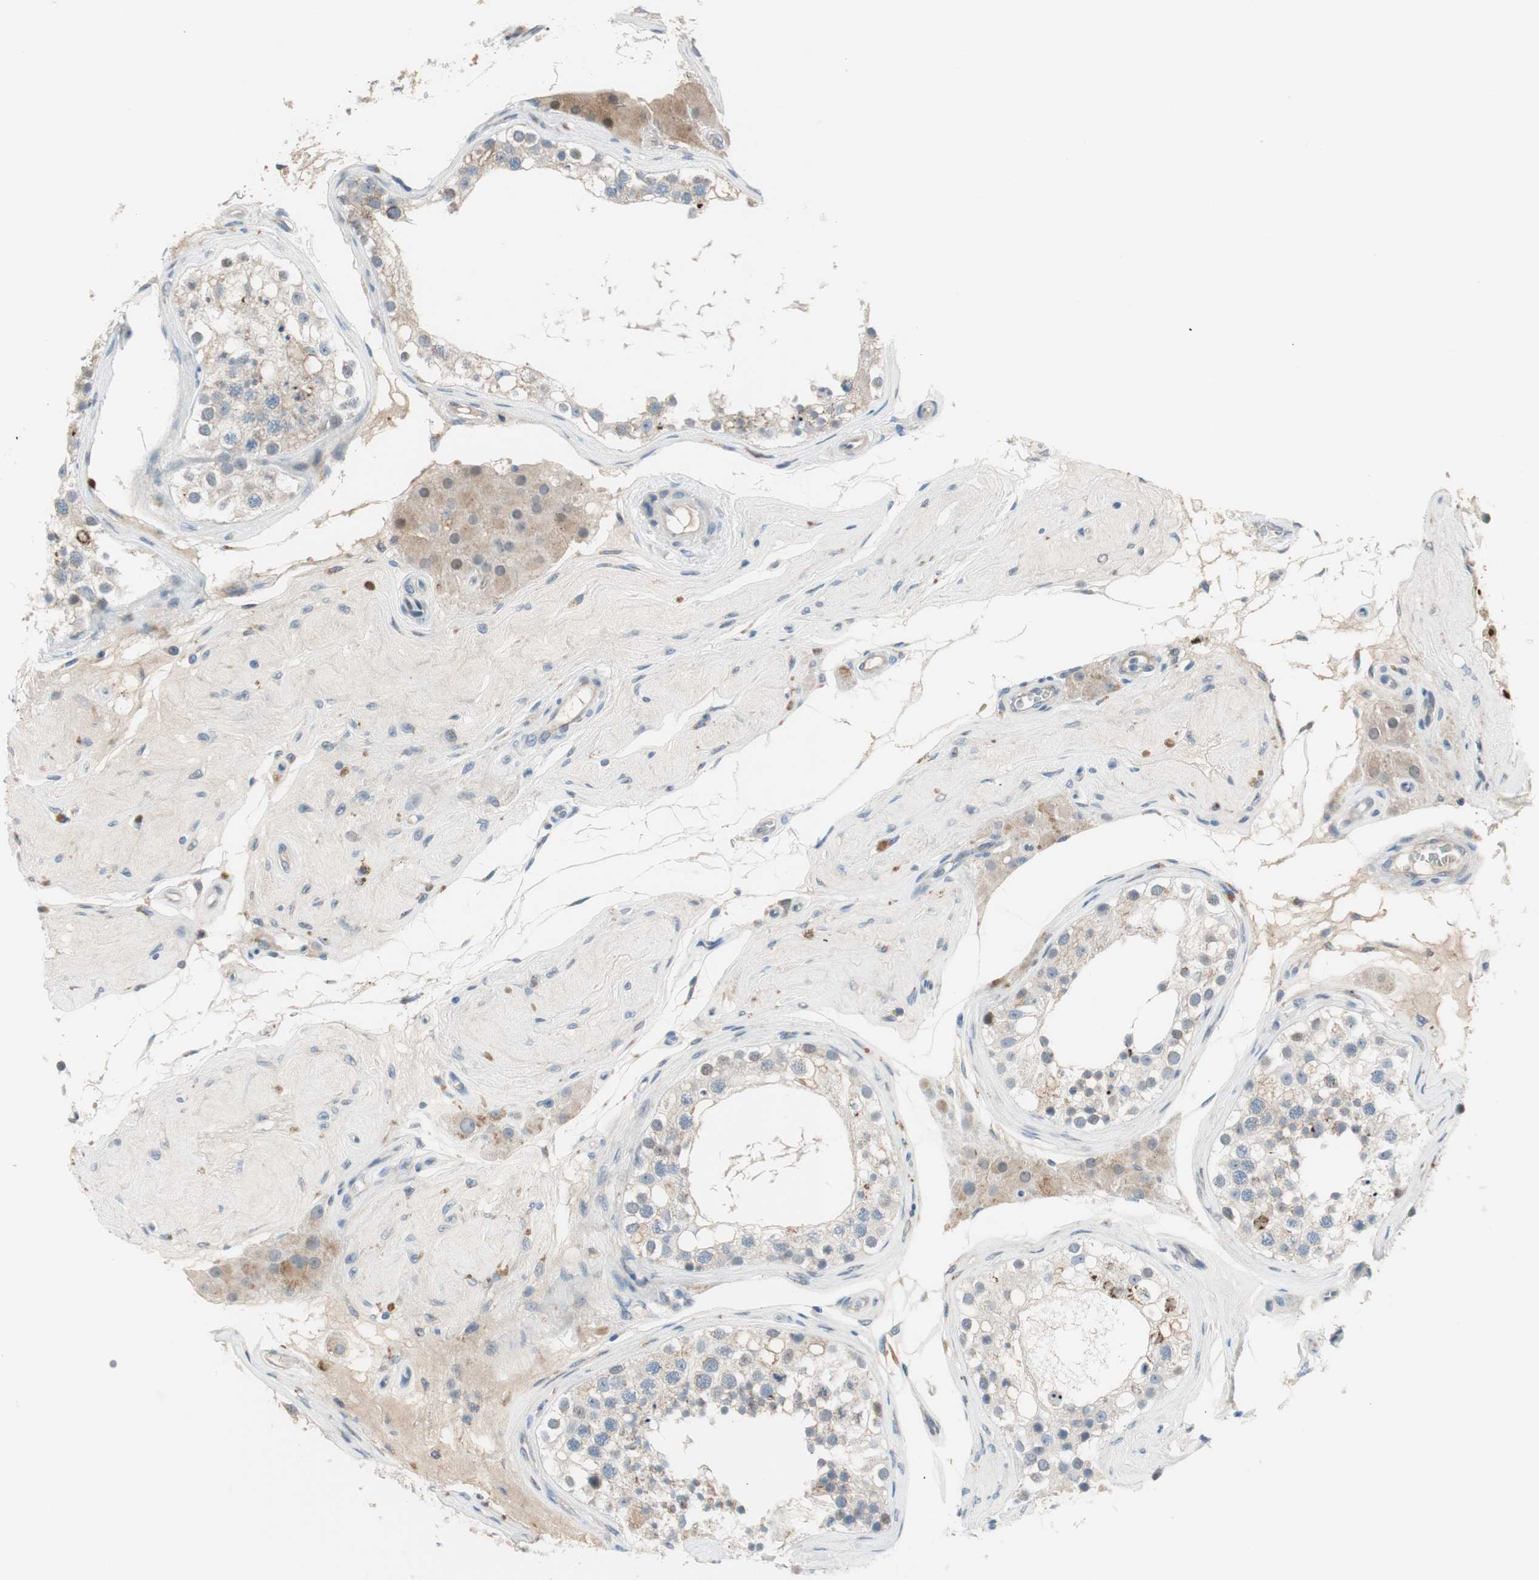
{"staining": {"intensity": "moderate", "quantity": "<25%", "location": "nuclear"}, "tissue": "testis", "cell_type": "Cells in seminiferous ducts", "image_type": "normal", "snomed": [{"axis": "morphology", "description": "Normal tissue, NOS"}, {"axis": "topography", "description": "Testis"}], "caption": "A photomicrograph showing moderate nuclear positivity in approximately <25% of cells in seminiferous ducts in normal testis, as visualized by brown immunohistochemical staining.", "gene": "PDZK1", "patient": {"sex": "male", "age": 68}}